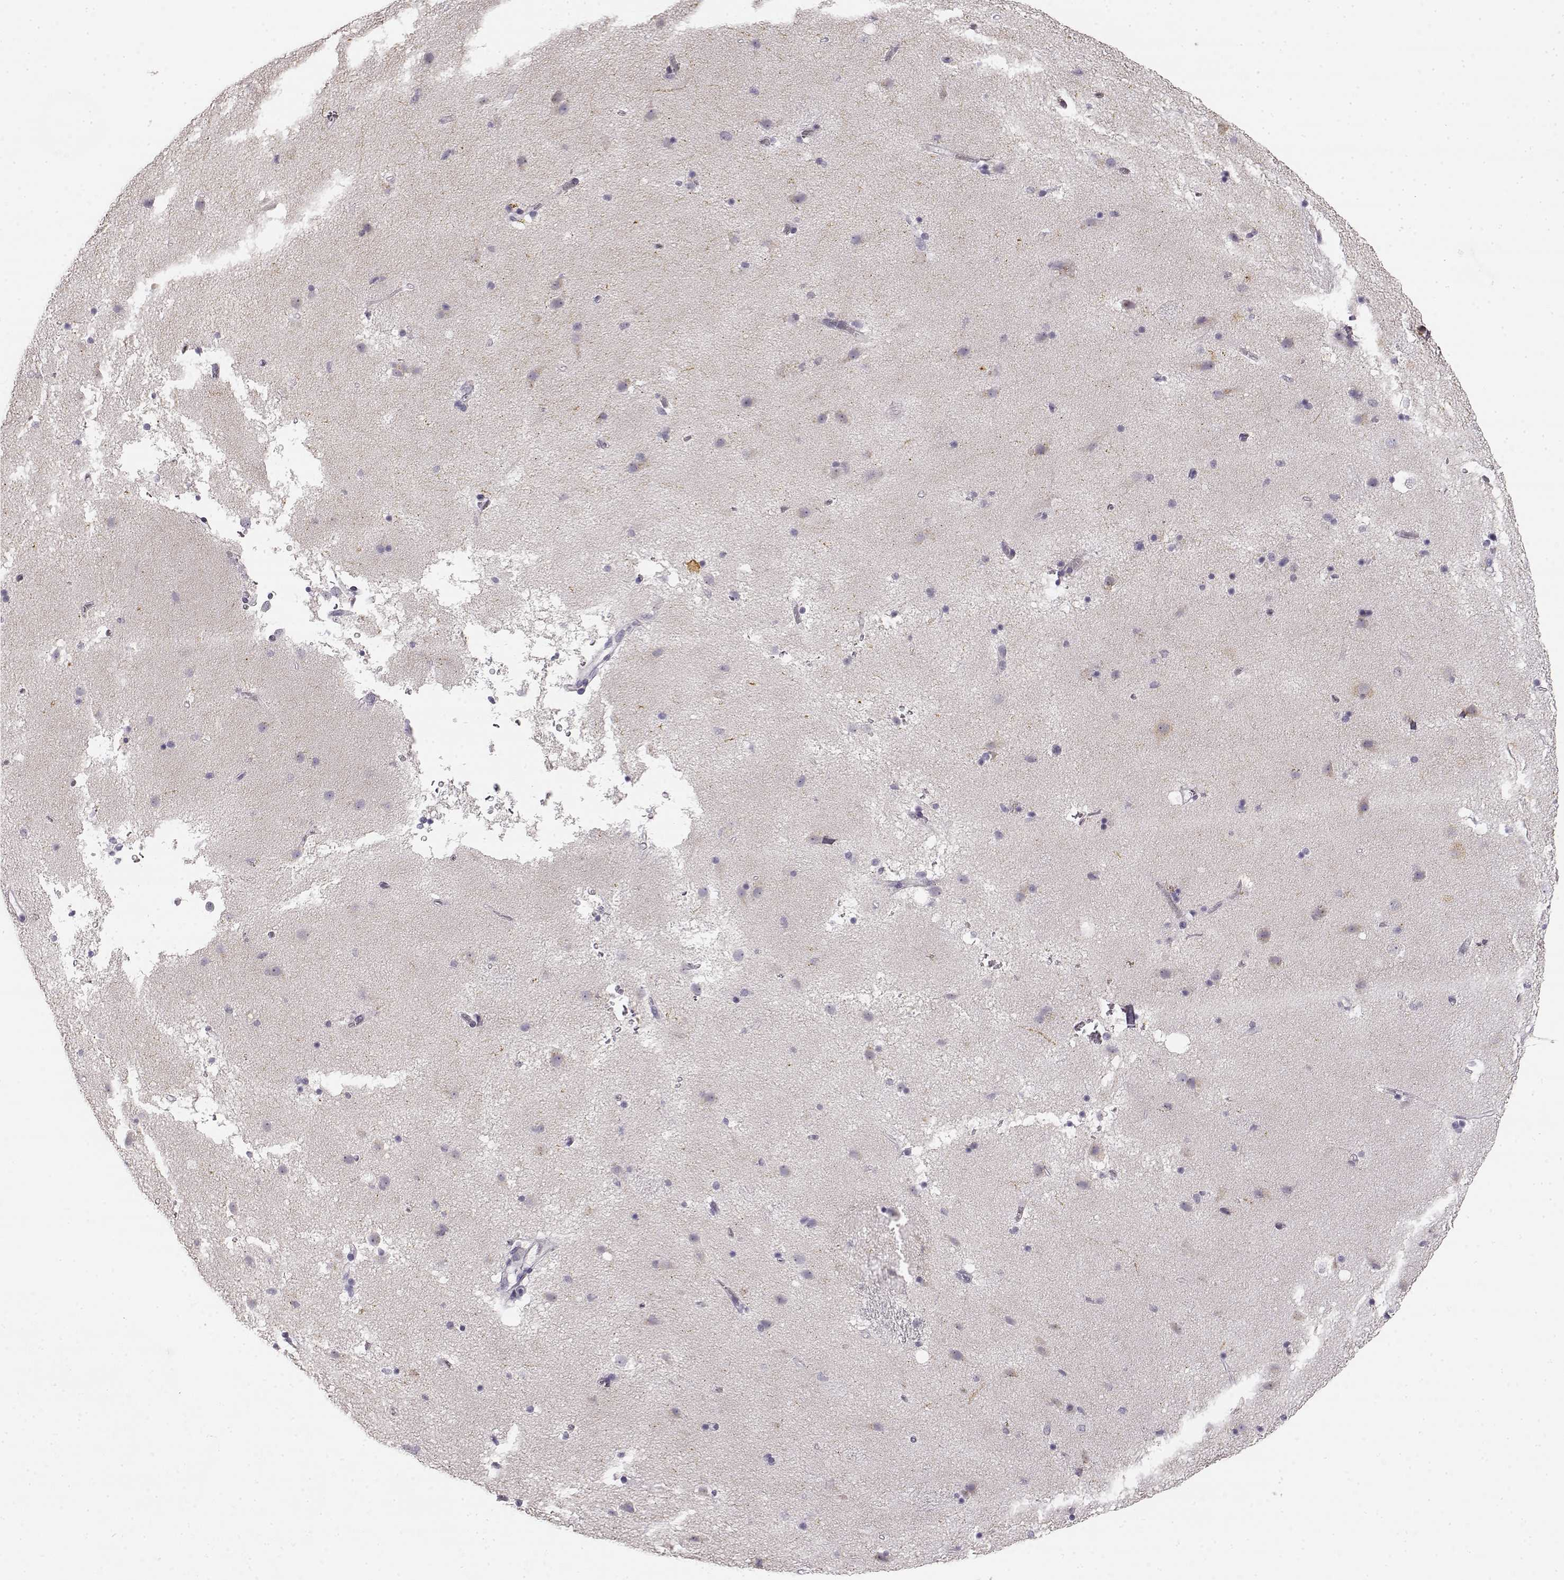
{"staining": {"intensity": "negative", "quantity": "none", "location": "none"}, "tissue": "caudate", "cell_type": "Glial cells", "image_type": "normal", "snomed": [{"axis": "morphology", "description": "Normal tissue, NOS"}, {"axis": "topography", "description": "Lateral ventricle wall"}], "caption": "High magnification brightfield microscopy of normal caudate stained with DAB (3,3'-diaminobenzidine) (brown) and counterstained with hematoxylin (blue): glial cells show no significant positivity. The staining is performed using DAB (3,3'-diaminobenzidine) brown chromogen with nuclei counter-stained in using hematoxylin.", "gene": "KIAA0319", "patient": {"sex": "female", "age": 71}}